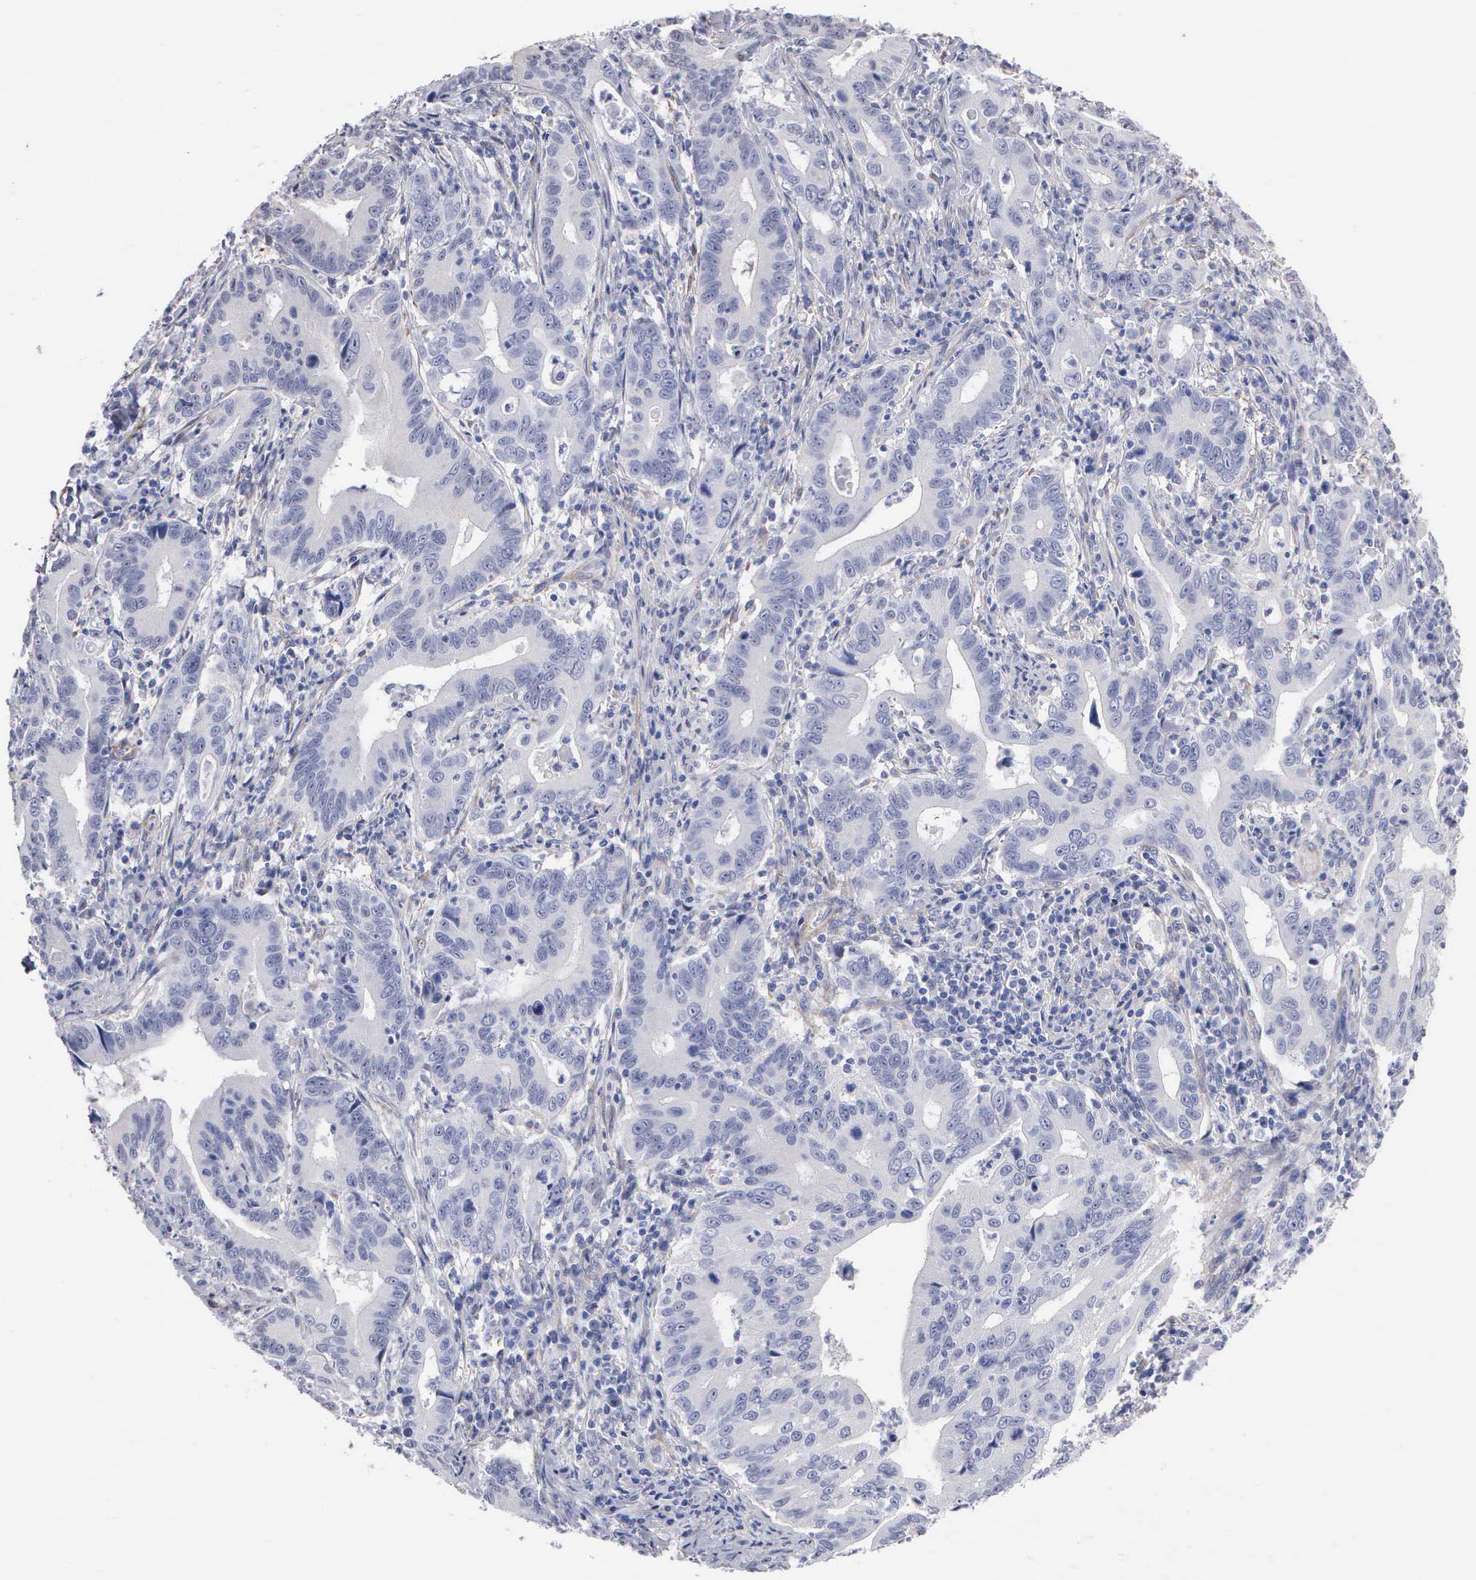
{"staining": {"intensity": "negative", "quantity": "none", "location": "none"}, "tissue": "stomach cancer", "cell_type": "Tumor cells", "image_type": "cancer", "snomed": [{"axis": "morphology", "description": "Adenocarcinoma, NOS"}, {"axis": "topography", "description": "Stomach, upper"}], "caption": "Tumor cells are negative for brown protein staining in adenocarcinoma (stomach).", "gene": "ELFN2", "patient": {"sex": "male", "age": 63}}